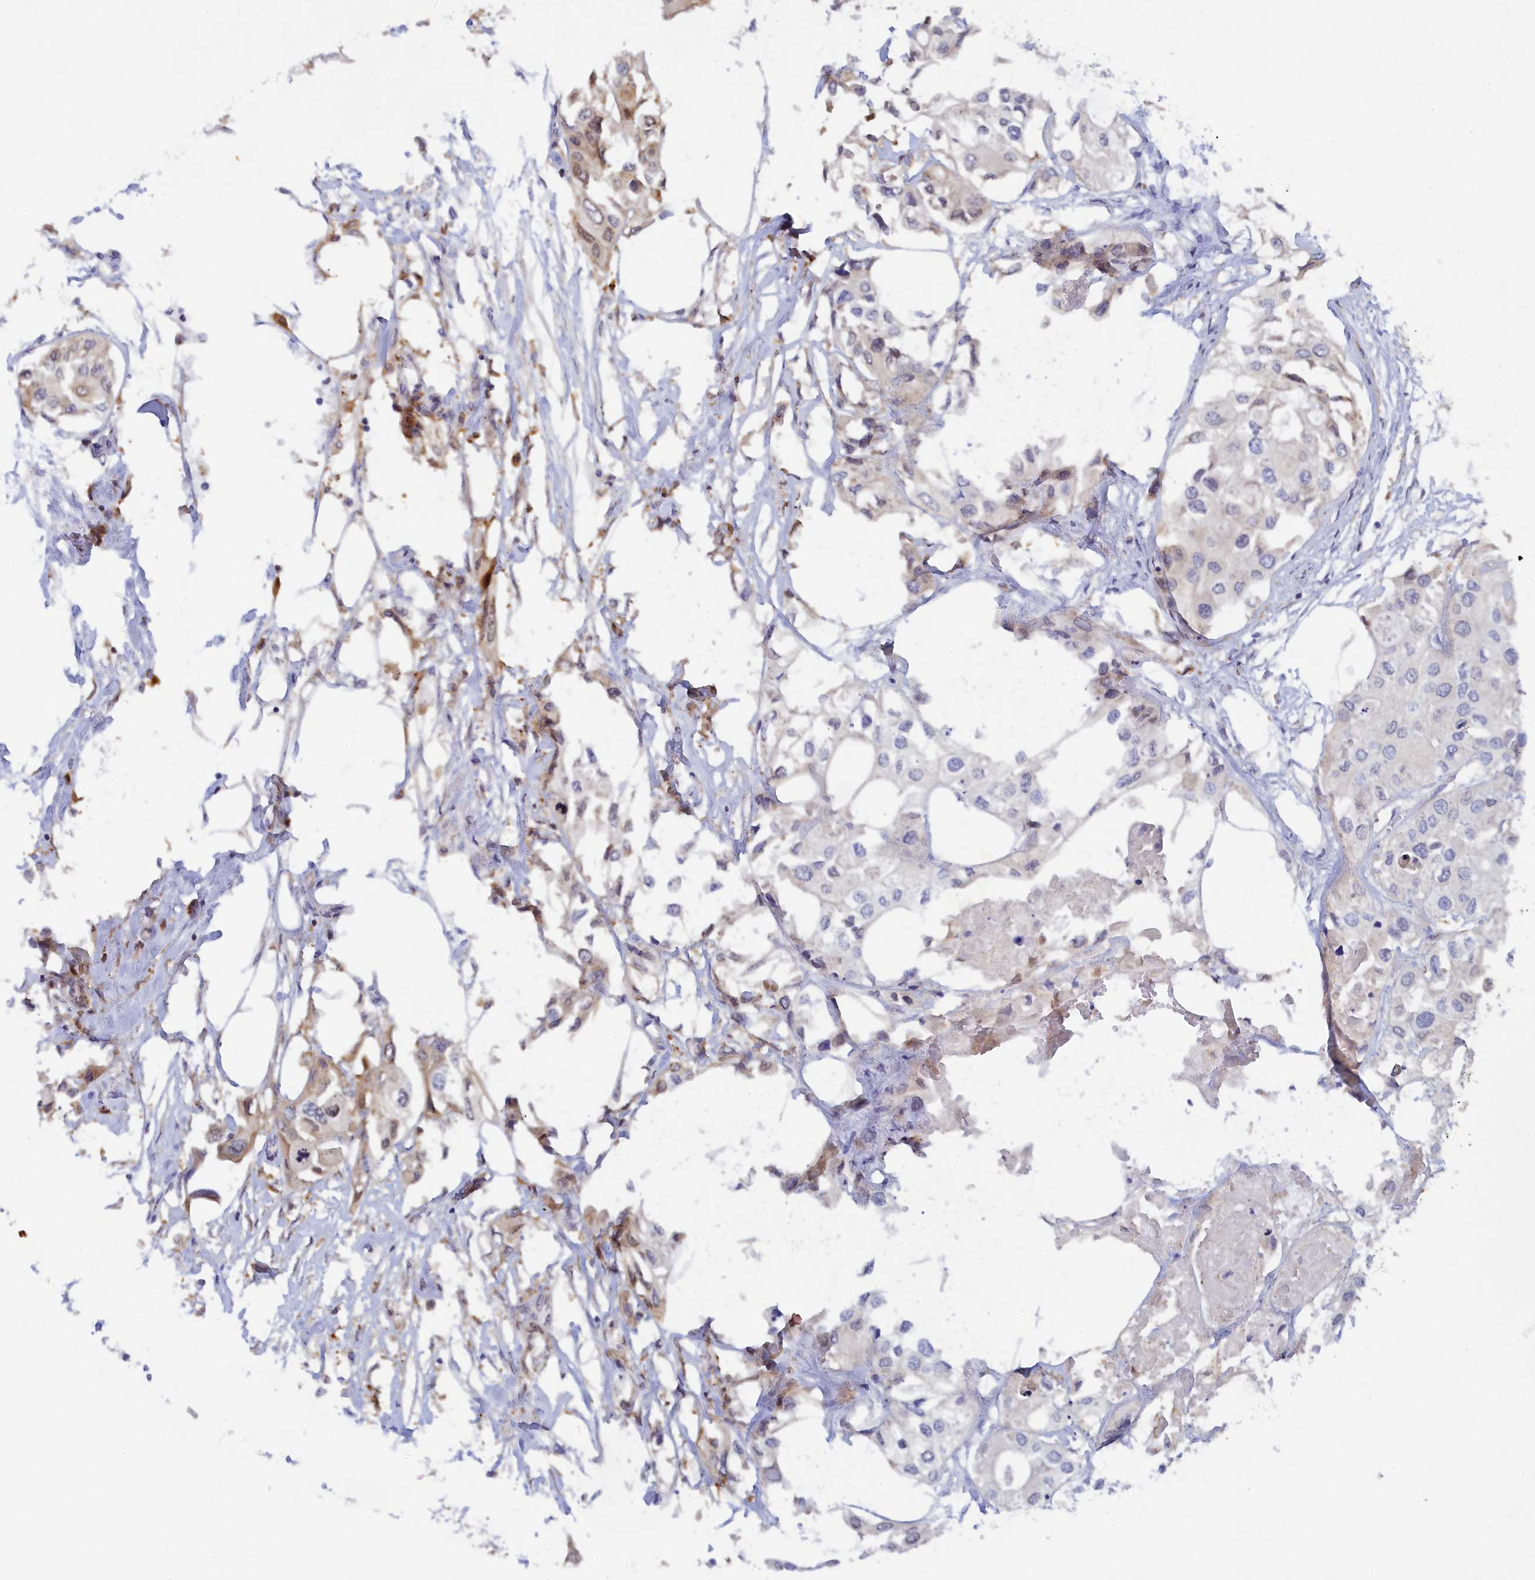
{"staining": {"intensity": "weak", "quantity": "<25%", "location": "cytoplasmic/membranous,nuclear"}, "tissue": "urothelial cancer", "cell_type": "Tumor cells", "image_type": "cancer", "snomed": [{"axis": "morphology", "description": "Urothelial carcinoma, High grade"}, {"axis": "topography", "description": "Urinary bladder"}], "caption": "Immunohistochemistry image of human urothelial cancer stained for a protein (brown), which reveals no expression in tumor cells.", "gene": "SPATA5L1", "patient": {"sex": "male", "age": 64}}